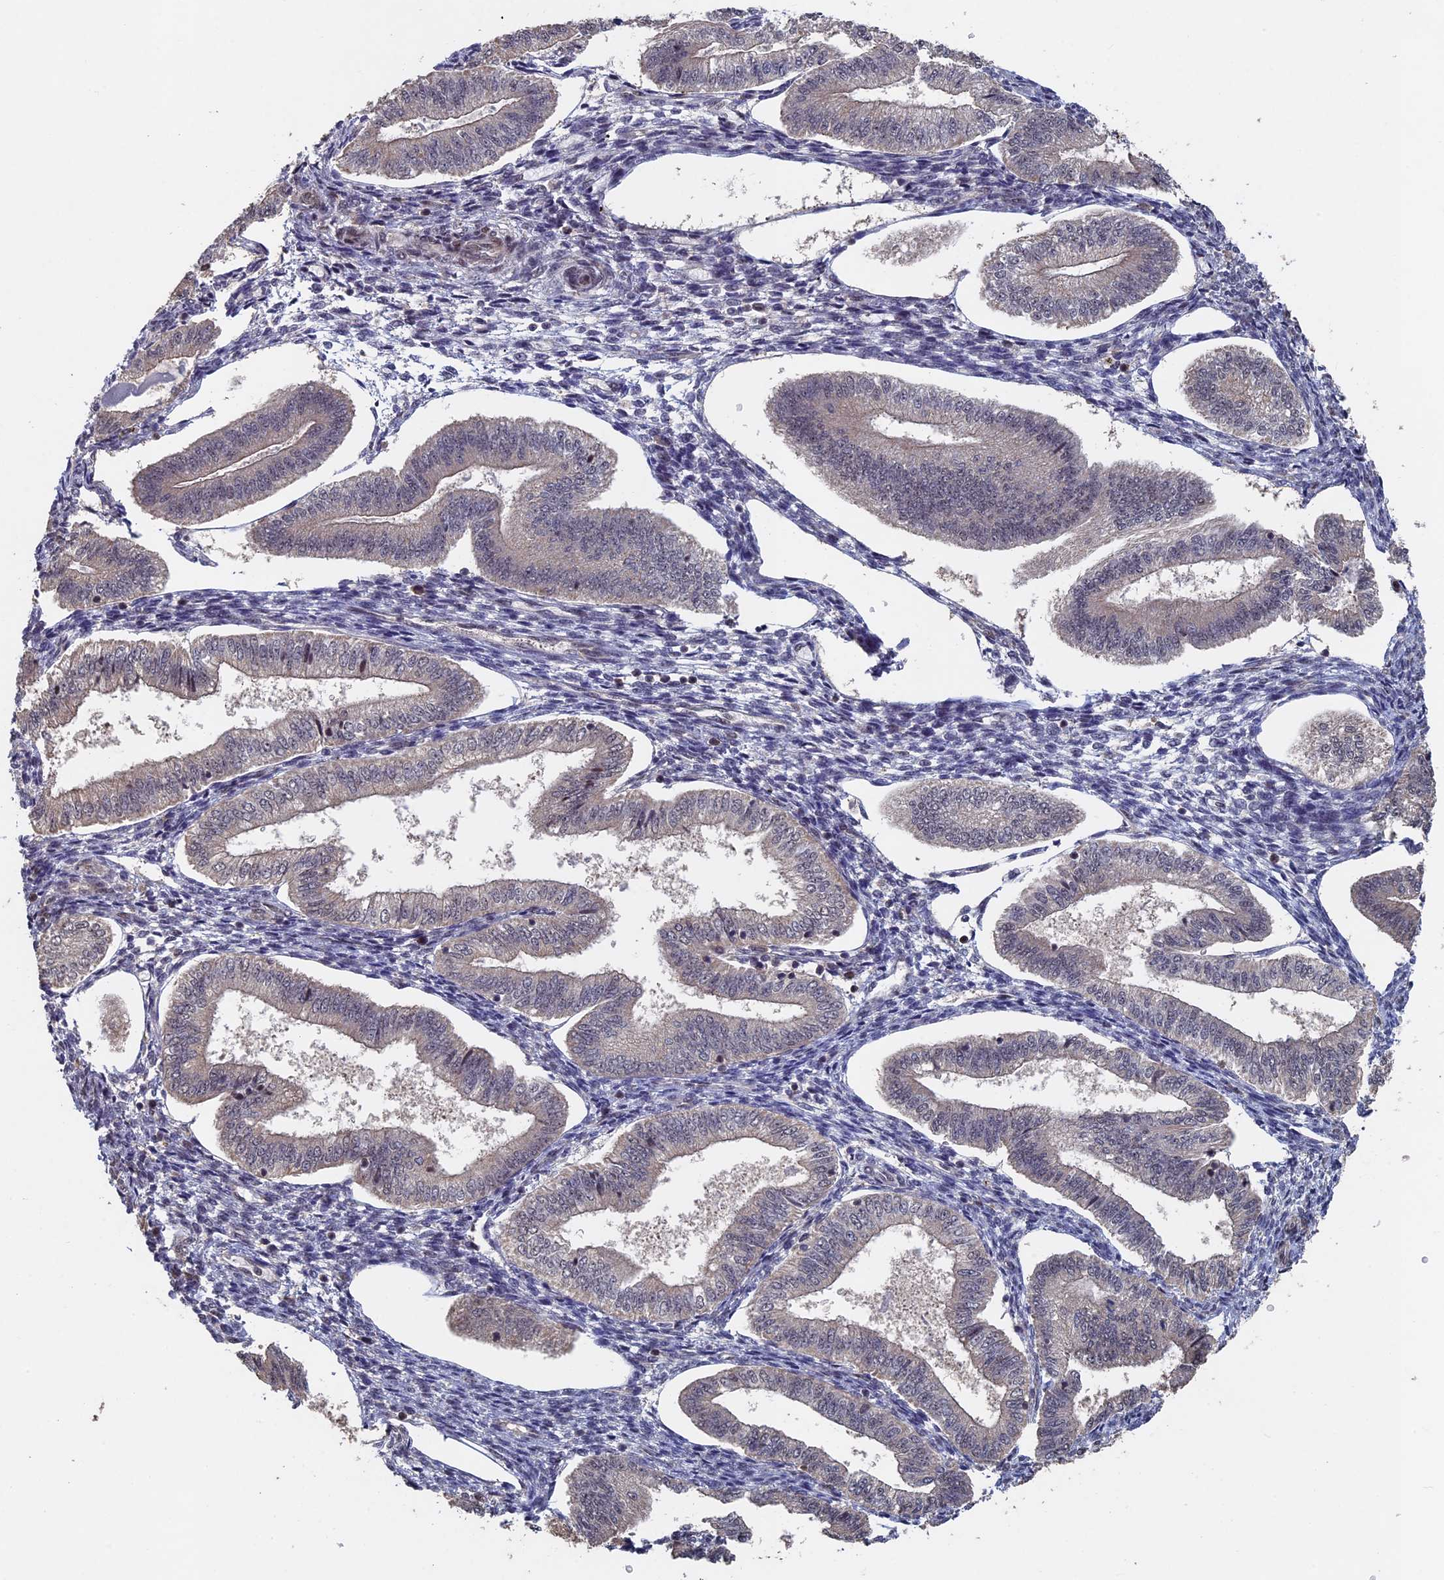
{"staining": {"intensity": "negative", "quantity": "none", "location": "none"}, "tissue": "endometrium", "cell_type": "Cells in endometrial stroma", "image_type": "normal", "snomed": [{"axis": "morphology", "description": "Normal tissue, NOS"}, {"axis": "topography", "description": "Endometrium"}], "caption": "Image shows no significant protein positivity in cells in endometrial stroma of benign endometrium. The staining was performed using DAB to visualize the protein expression in brown, while the nuclei were stained in blue with hematoxylin (Magnification: 20x).", "gene": "KIAA1328", "patient": {"sex": "female", "age": 34}}